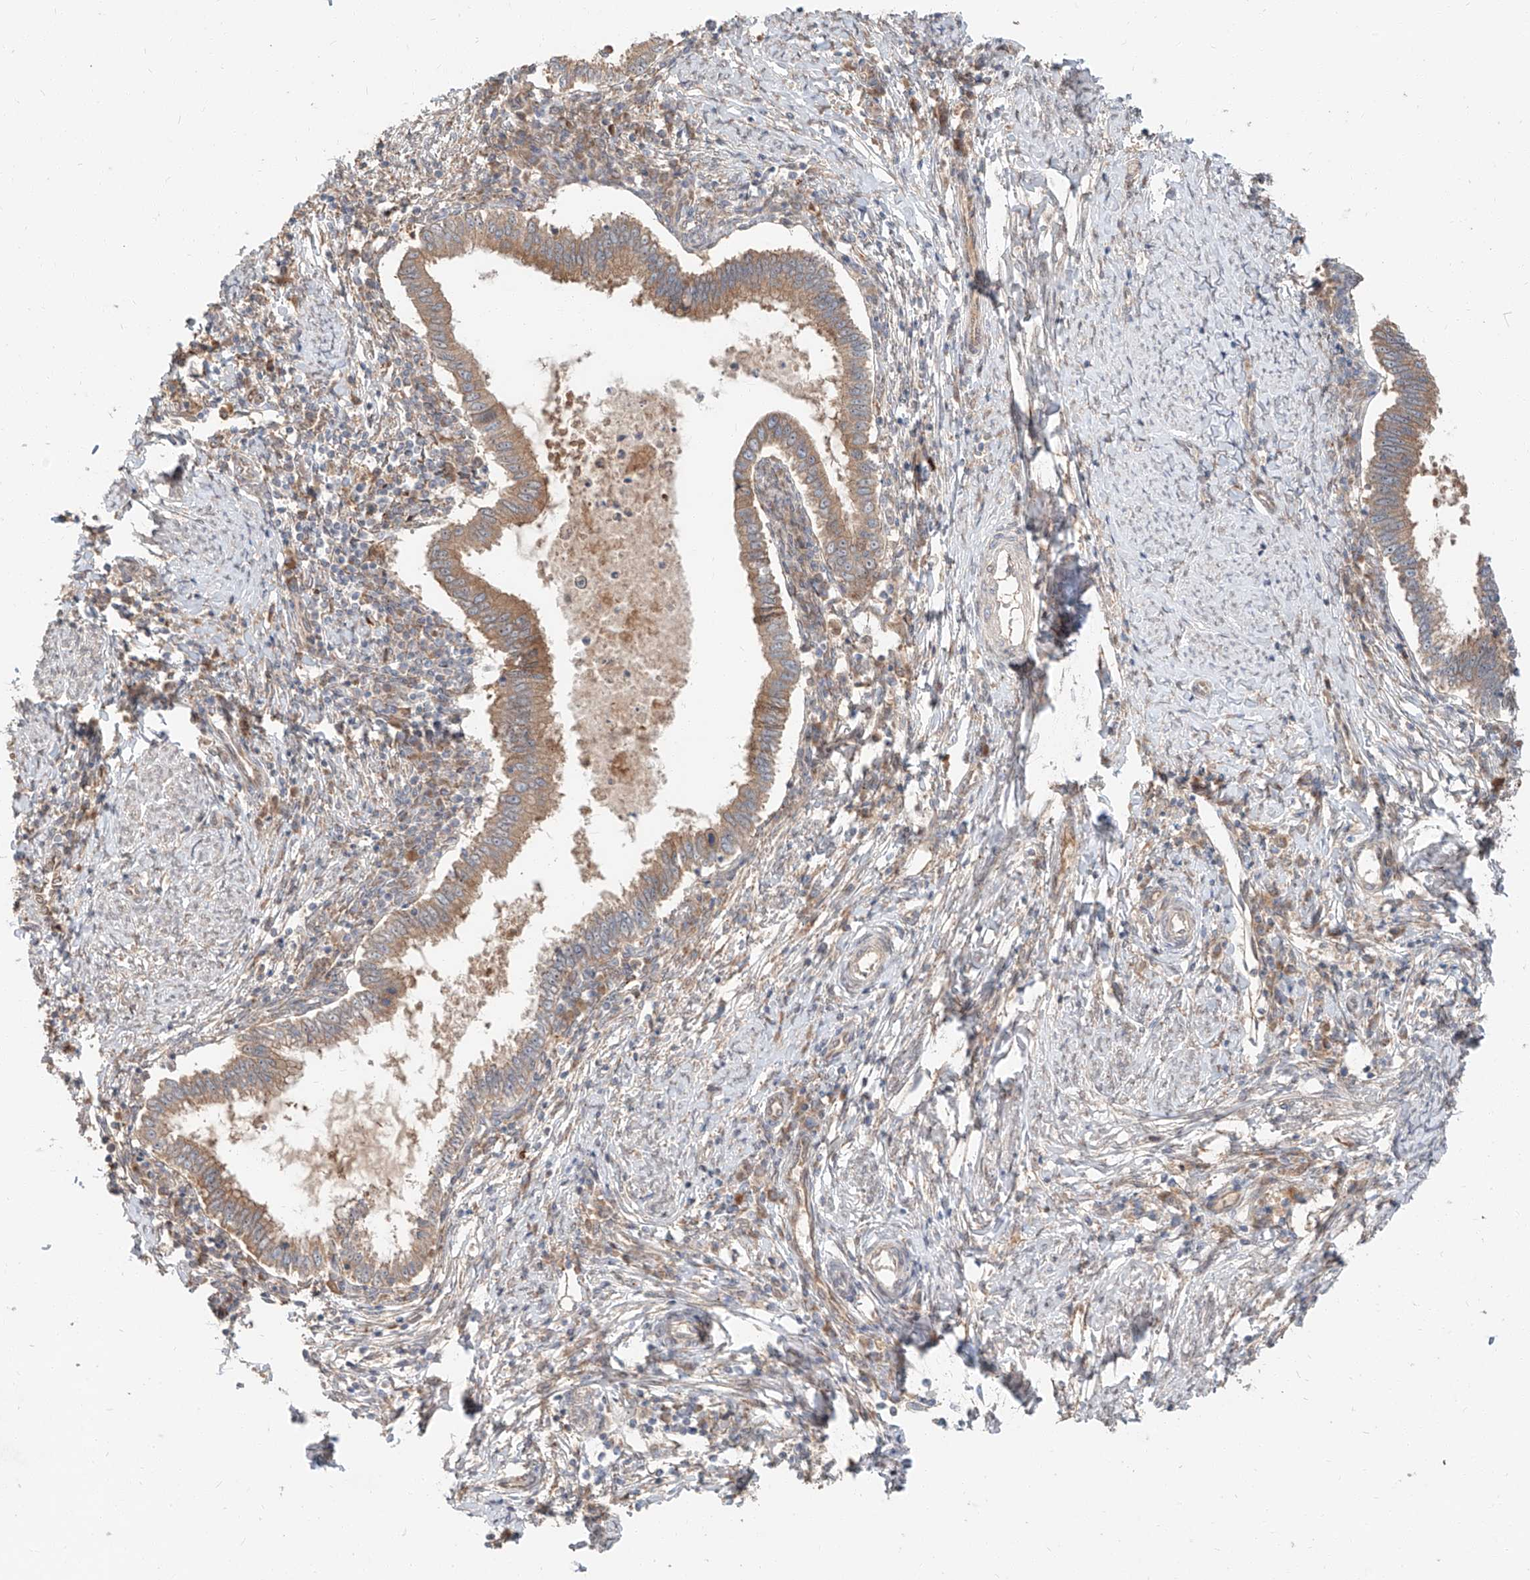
{"staining": {"intensity": "moderate", "quantity": ">75%", "location": "cytoplasmic/membranous"}, "tissue": "cervical cancer", "cell_type": "Tumor cells", "image_type": "cancer", "snomed": [{"axis": "morphology", "description": "Adenocarcinoma, NOS"}, {"axis": "topography", "description": "Cervix"}], "caption": "Brown immunohistochemical staining in cervical cancer exhibits moderate cytoplasmic/membranous expression in about >75% of tumor cells.", "gene": "STX19", "patient": {"sex": "female", "age": 36}}